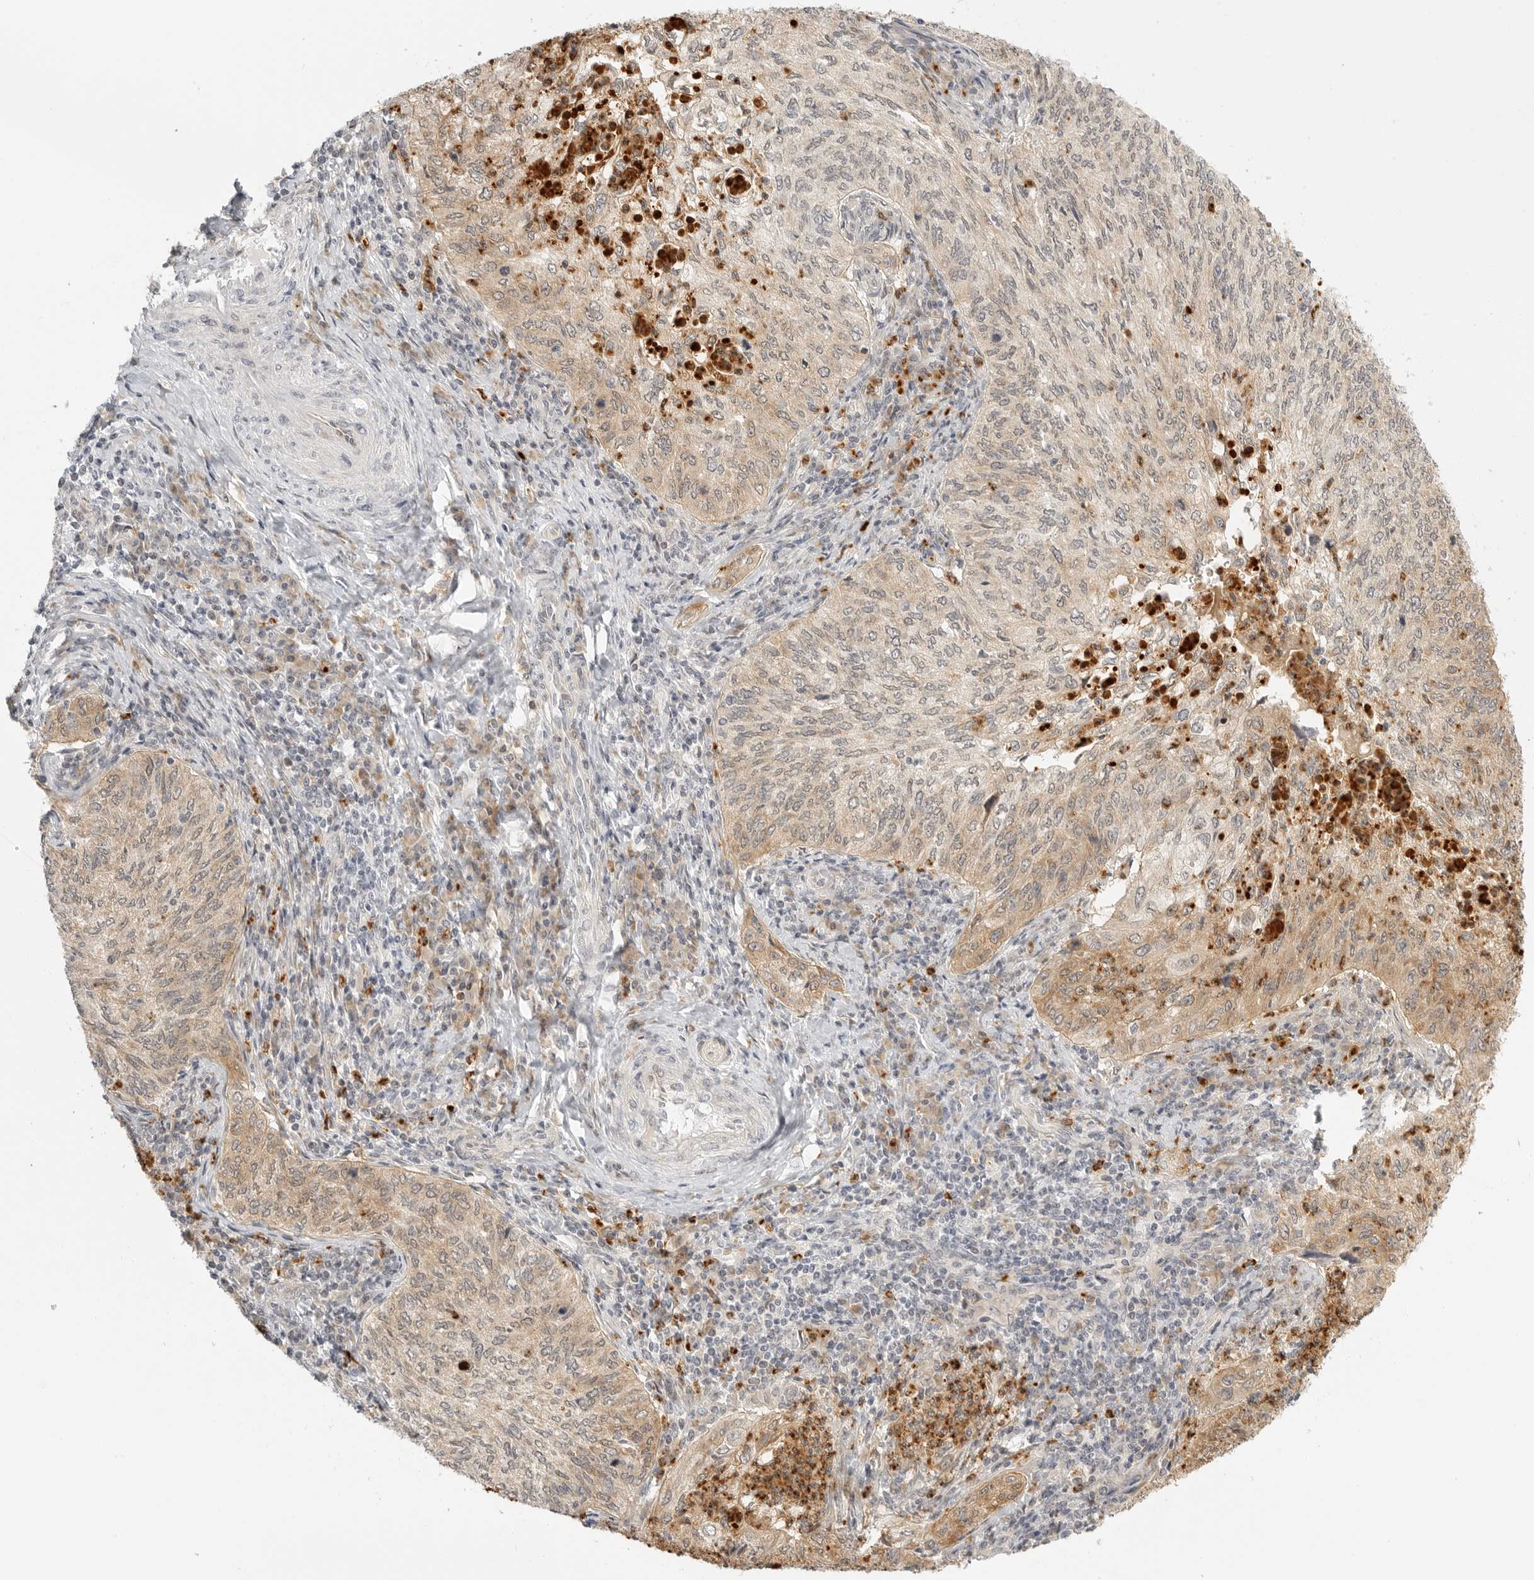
{"staining": {"intensity": "weak", "quantity": ">75%", "location": "cytoplasmic/membranous"}, "tissue": "cervical cancer", "cell_type": "Tumor cells", "image_type": "cancer", "snomed": [{"axis": "morphology", "description": "Squamous cell carcinoma, NOS"}, {"axis": "topography", "description": "Cervix"}], "caption": "The micrograph displays immunohistochemical staining of cervical cancer. There is weak cytoplasmic/membranous expression is seen in about >75% of tumor cells.", "gene": "DSCC1", "patient": {"sex": "female", "age": 30}}